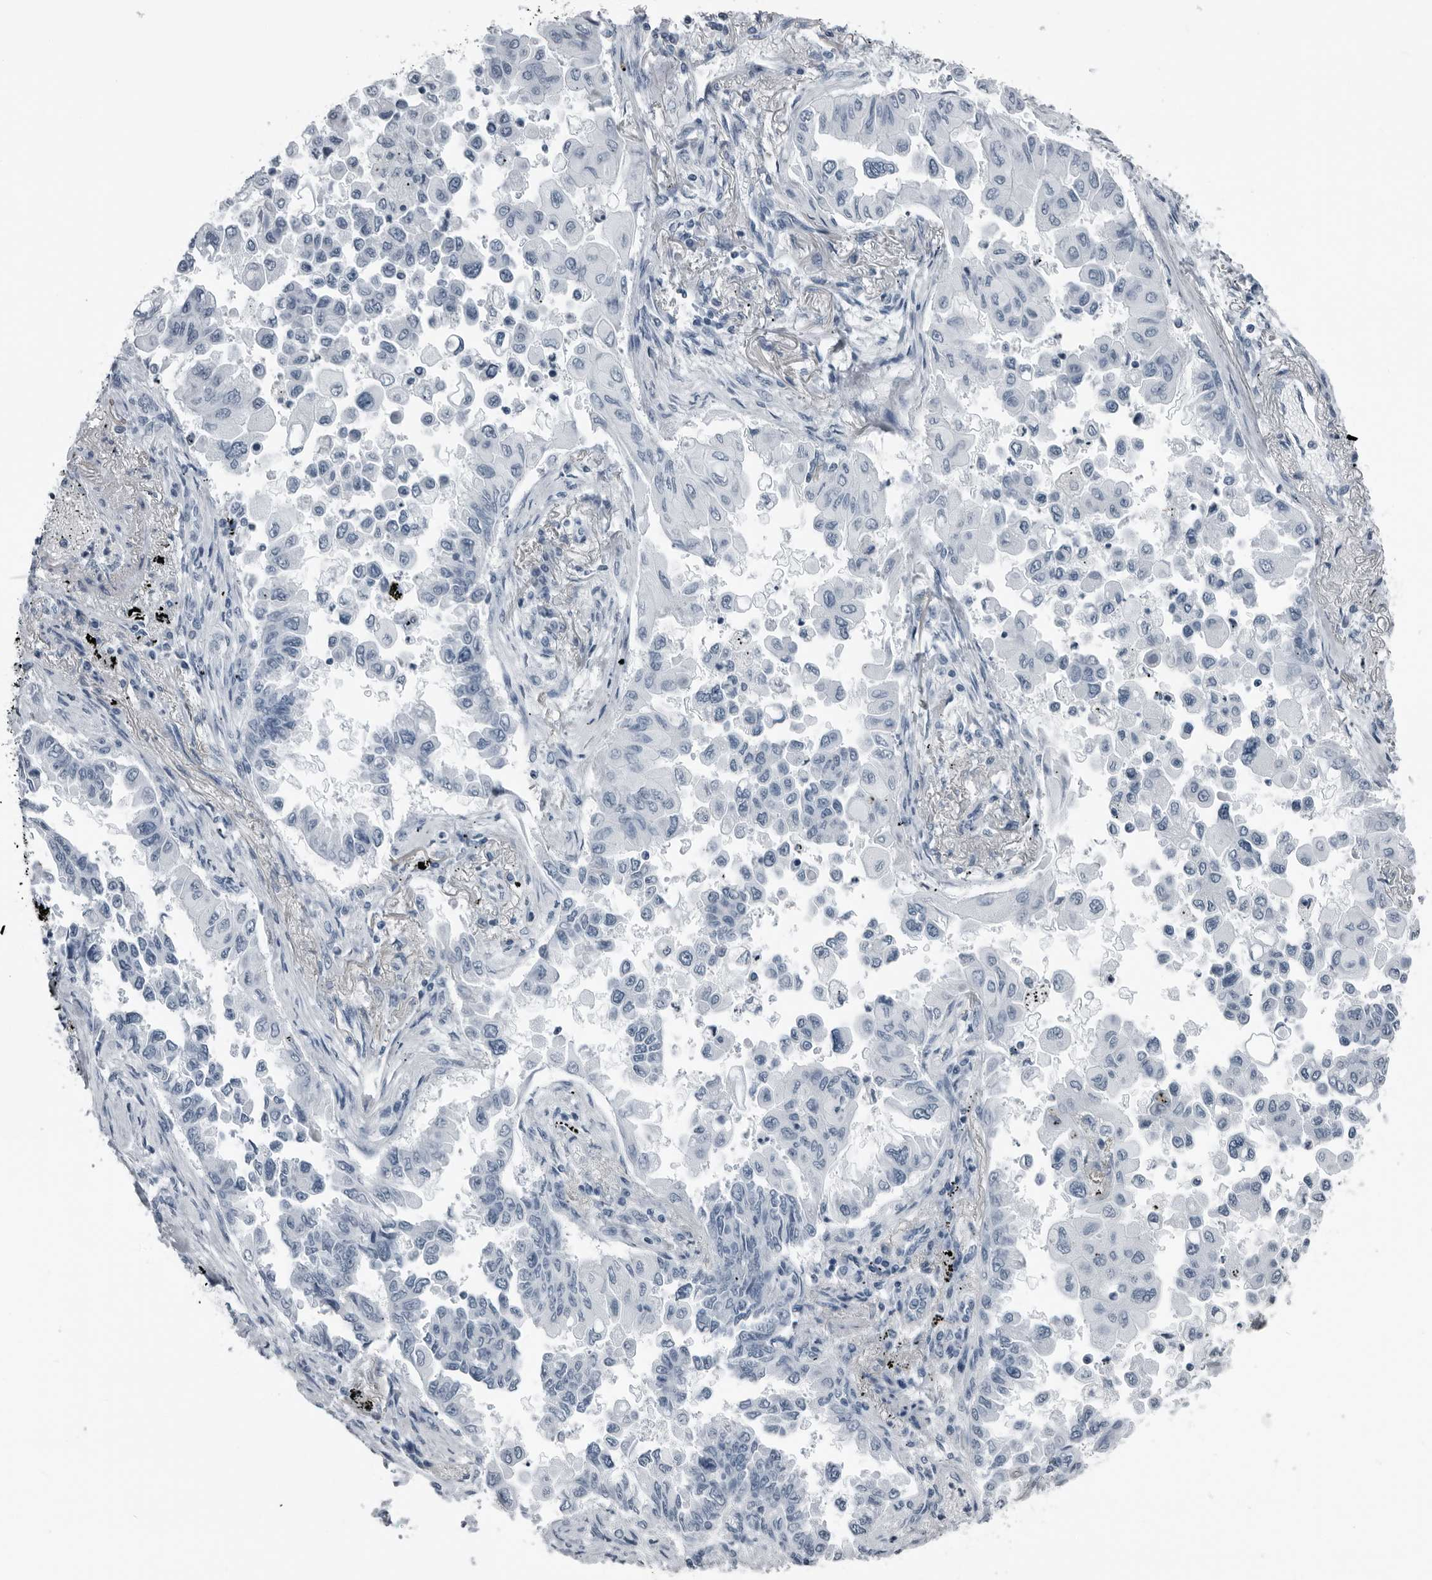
{"staining": {"intensity": "negative", "quantity": "none", "location": "none"}, "tissue": "lung cancer", "cell_type": "Tumor cells", "image_type": "cancer", "snomed": [{"axis": "morphology", "description": "Adenocarcinoma, NOS"}, {"axis": "topography", "description": "Lung"}], "caption": "Lung adenocarcinoma was stained to show a protein in brown. There is no significant staining in tumor cells.", "gene": "PRSS1", "patient": {"sex": "female", "age": 67}}